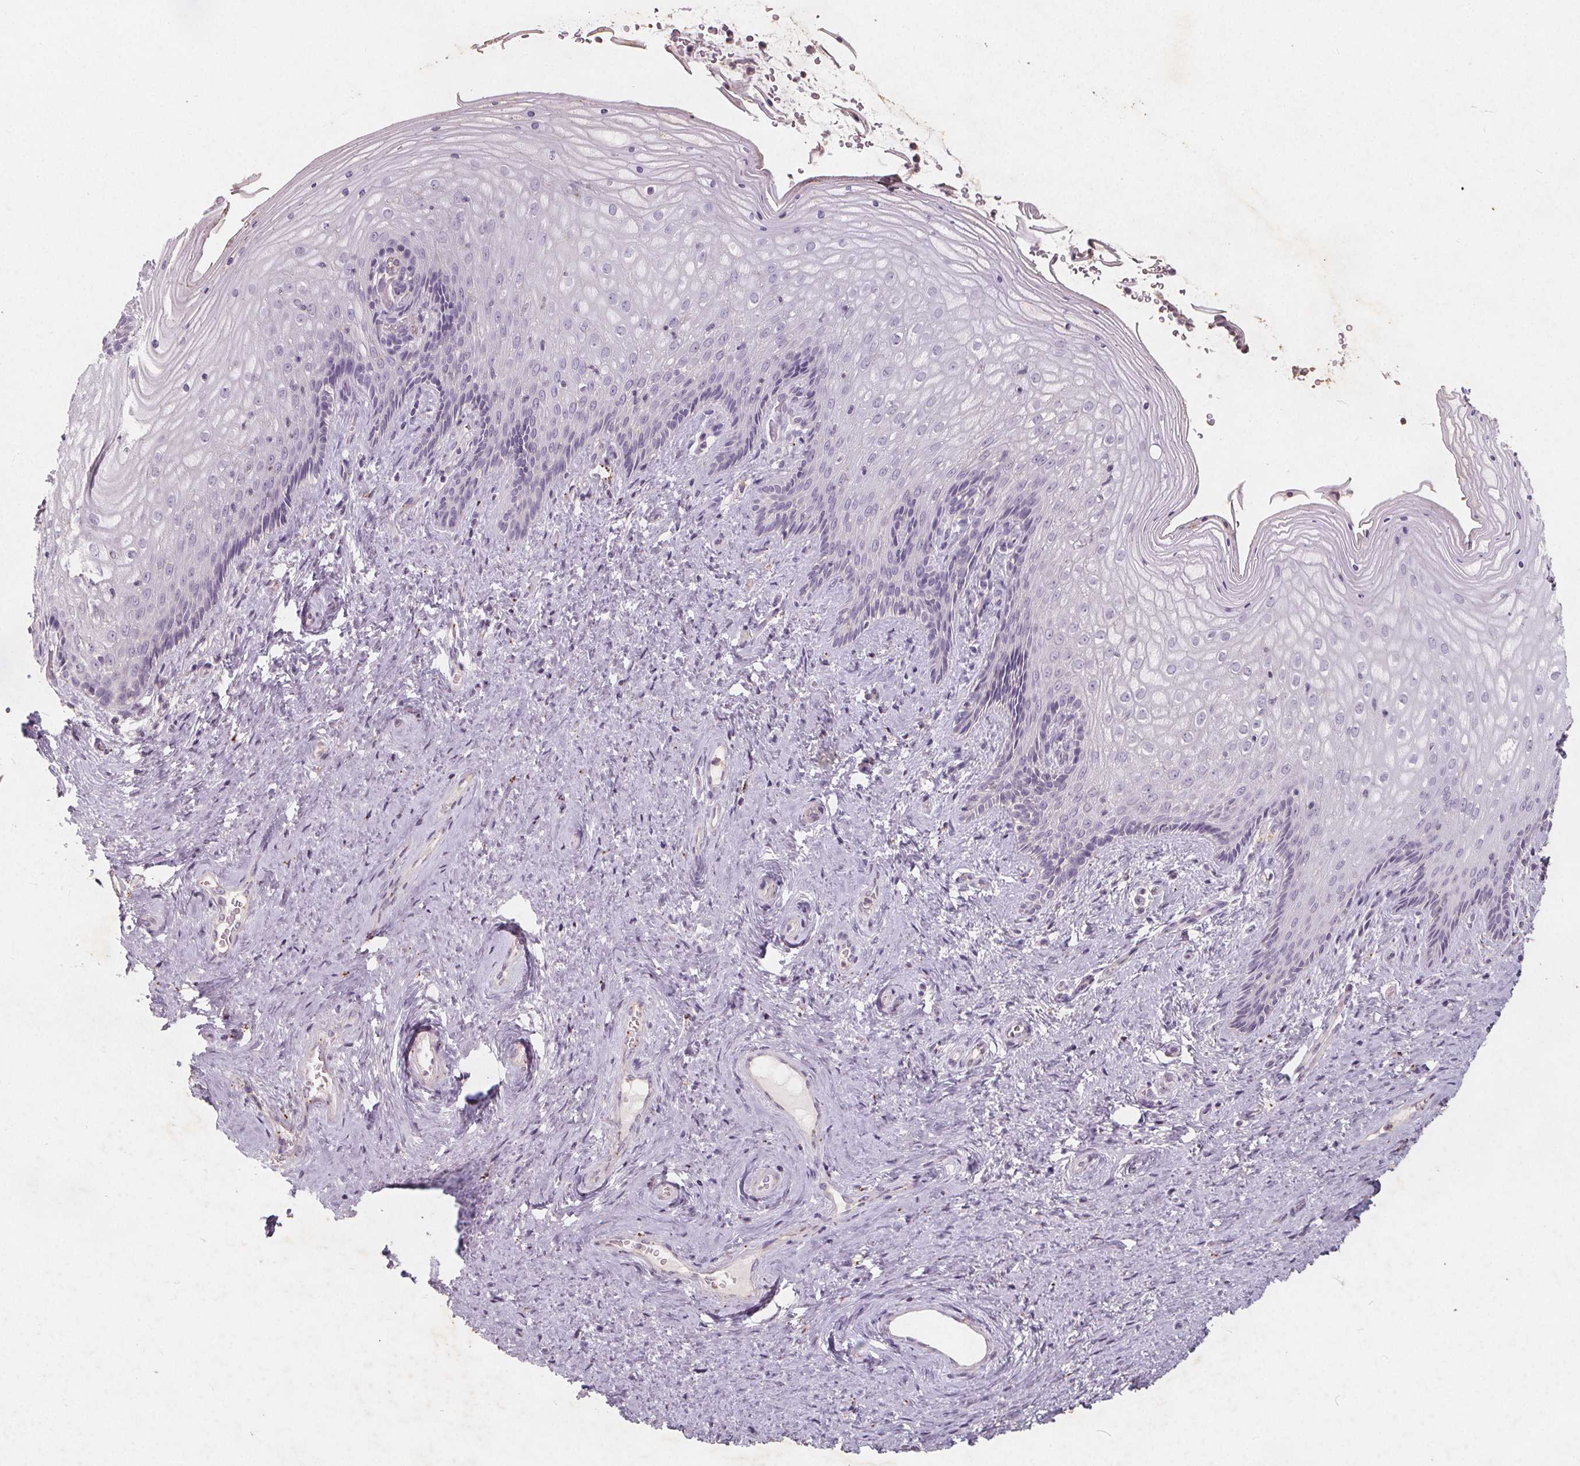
{"staining": {"intensity": "negative", "quantity": "none", "location": "none"}, "tissue": "vagina", "cell_type": "Squamous epithelial cells", "image_type": "normal", "snomed": [{"axis": "morphology", "description": "Normal tissue, NOS"}, {"axis": "topography", "description": "Vagina"}], "caption": "Squamous epithelial cells show no significant protein expression in benign vagina. (DAB immunohistochemistry (IHC), high magnification).", "gene": "C19orf84", "patient": {"sex": "female", "age": 45}}